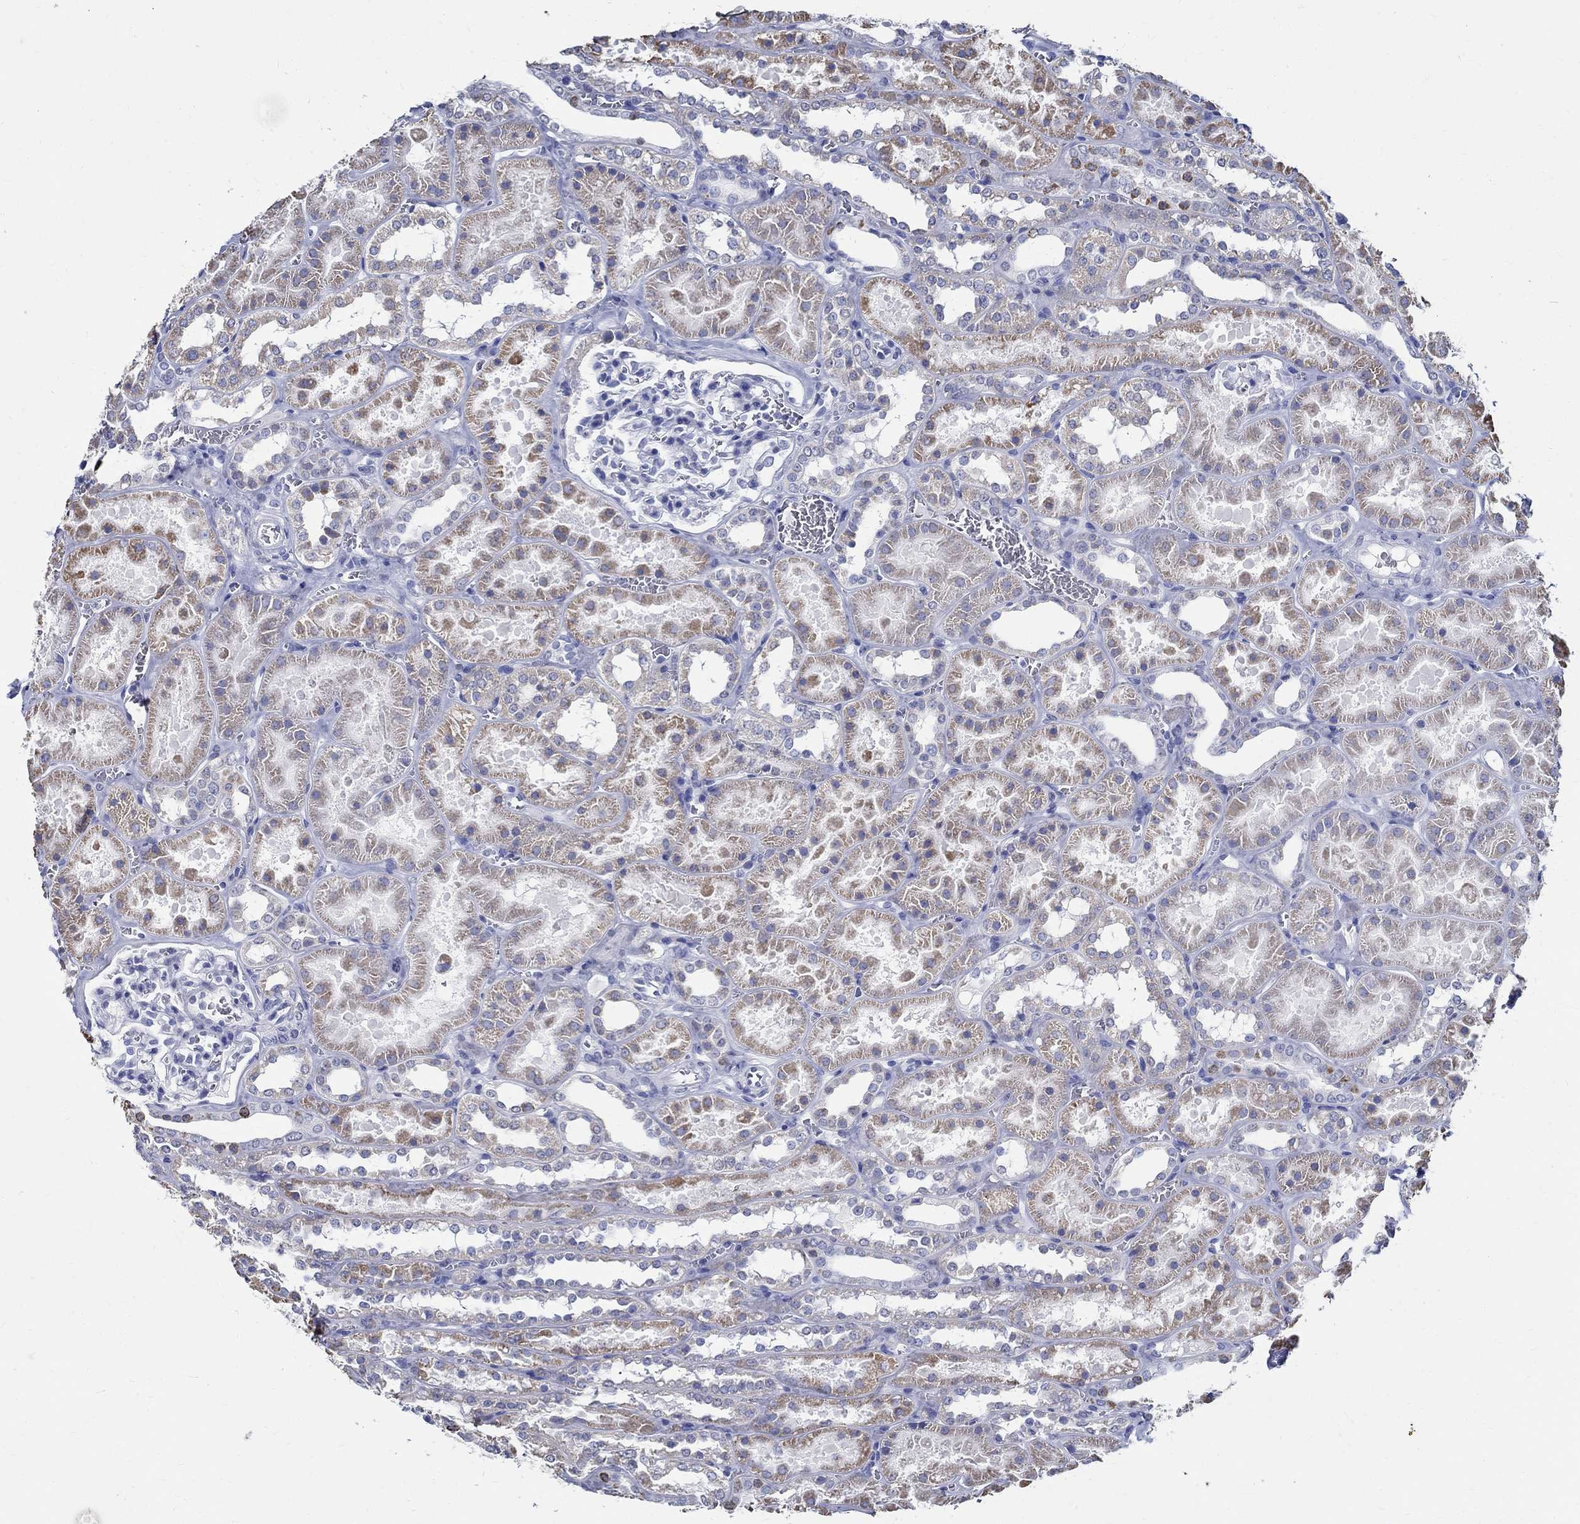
{"staining": {"intensity": "negative", "quantity": "none", "location": "none"}, "tissue": "kidney", "cell_type": "Cells in glomeruli", "image_type": "normal", "snomed": [{"axis": "morphology", "description": "Normal tissue, NOS"}, {"axis": "topography", "description": "Kidney"}], "caption": "This photomicrograph is of benign kidney stained with immunohistochemistry to label a protein in brown with the nuclei are counter-stained blue. There is no staining in cells in glomeruli. (Immunohistochemistry, brightfield microscopy, high magnification).", "gene": "TSPAN16", "patient": {"sex": "female", "age": 41}}